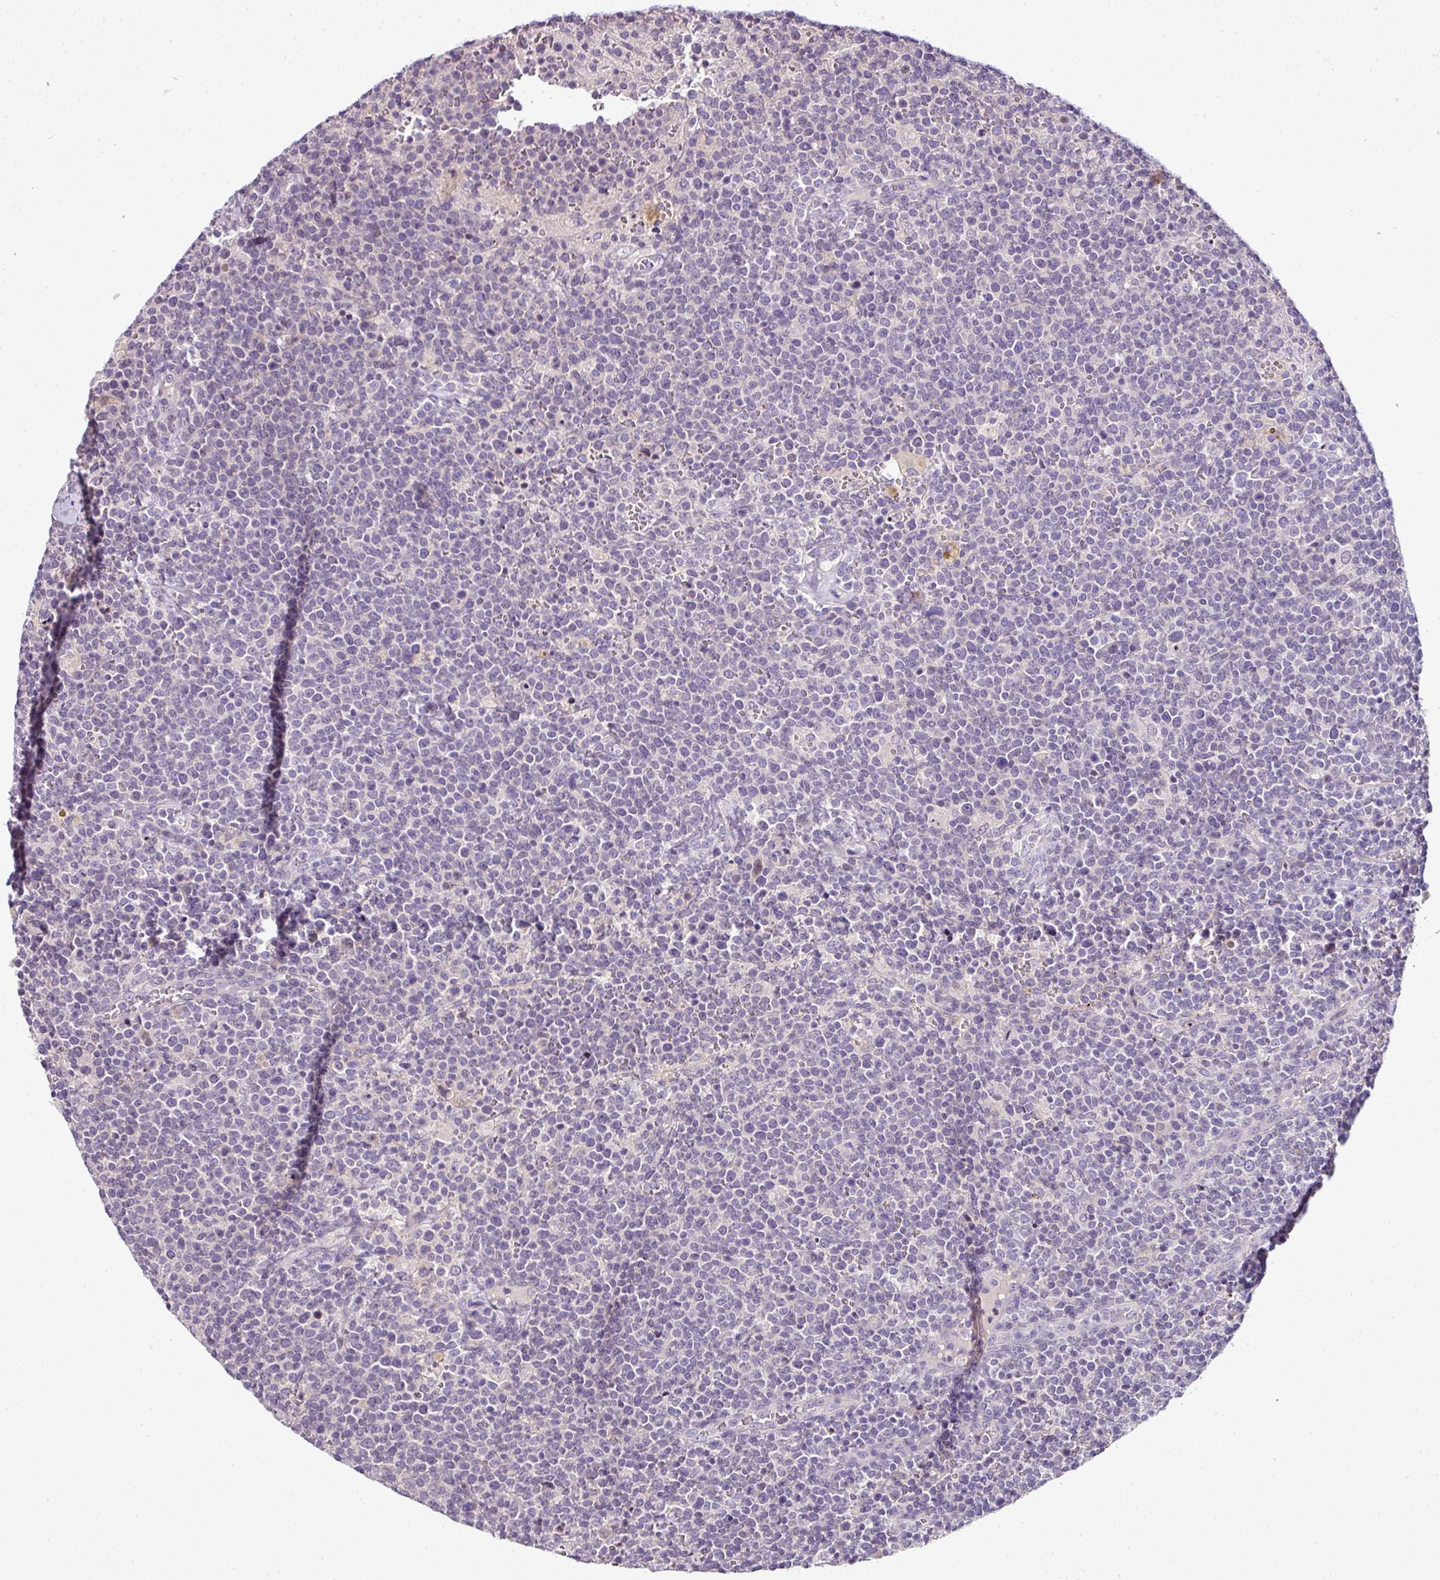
{"staining": {"intensity": "negative", "quantity": "none", "location": "none"}, "tissue": "lymphoma", "cell_type": "Tumor cells", "image_type": "cancer", "snomed": [{"axis": "morphology", "description": "Malignant lymphoma, non-Hodgkin's type, High grade"}, {"axis": "topography", "description": "Lymph node"}], "caption": "Immunohistochemistry (IHC) histopathology image of human malignant lymphoma, non-Hodgkin's type (high-grade) stained for a protein (brown), which displays no positivity in tumor cells.", "gene": "TEX30", "patient": {"sex": "male", "age": 61}}